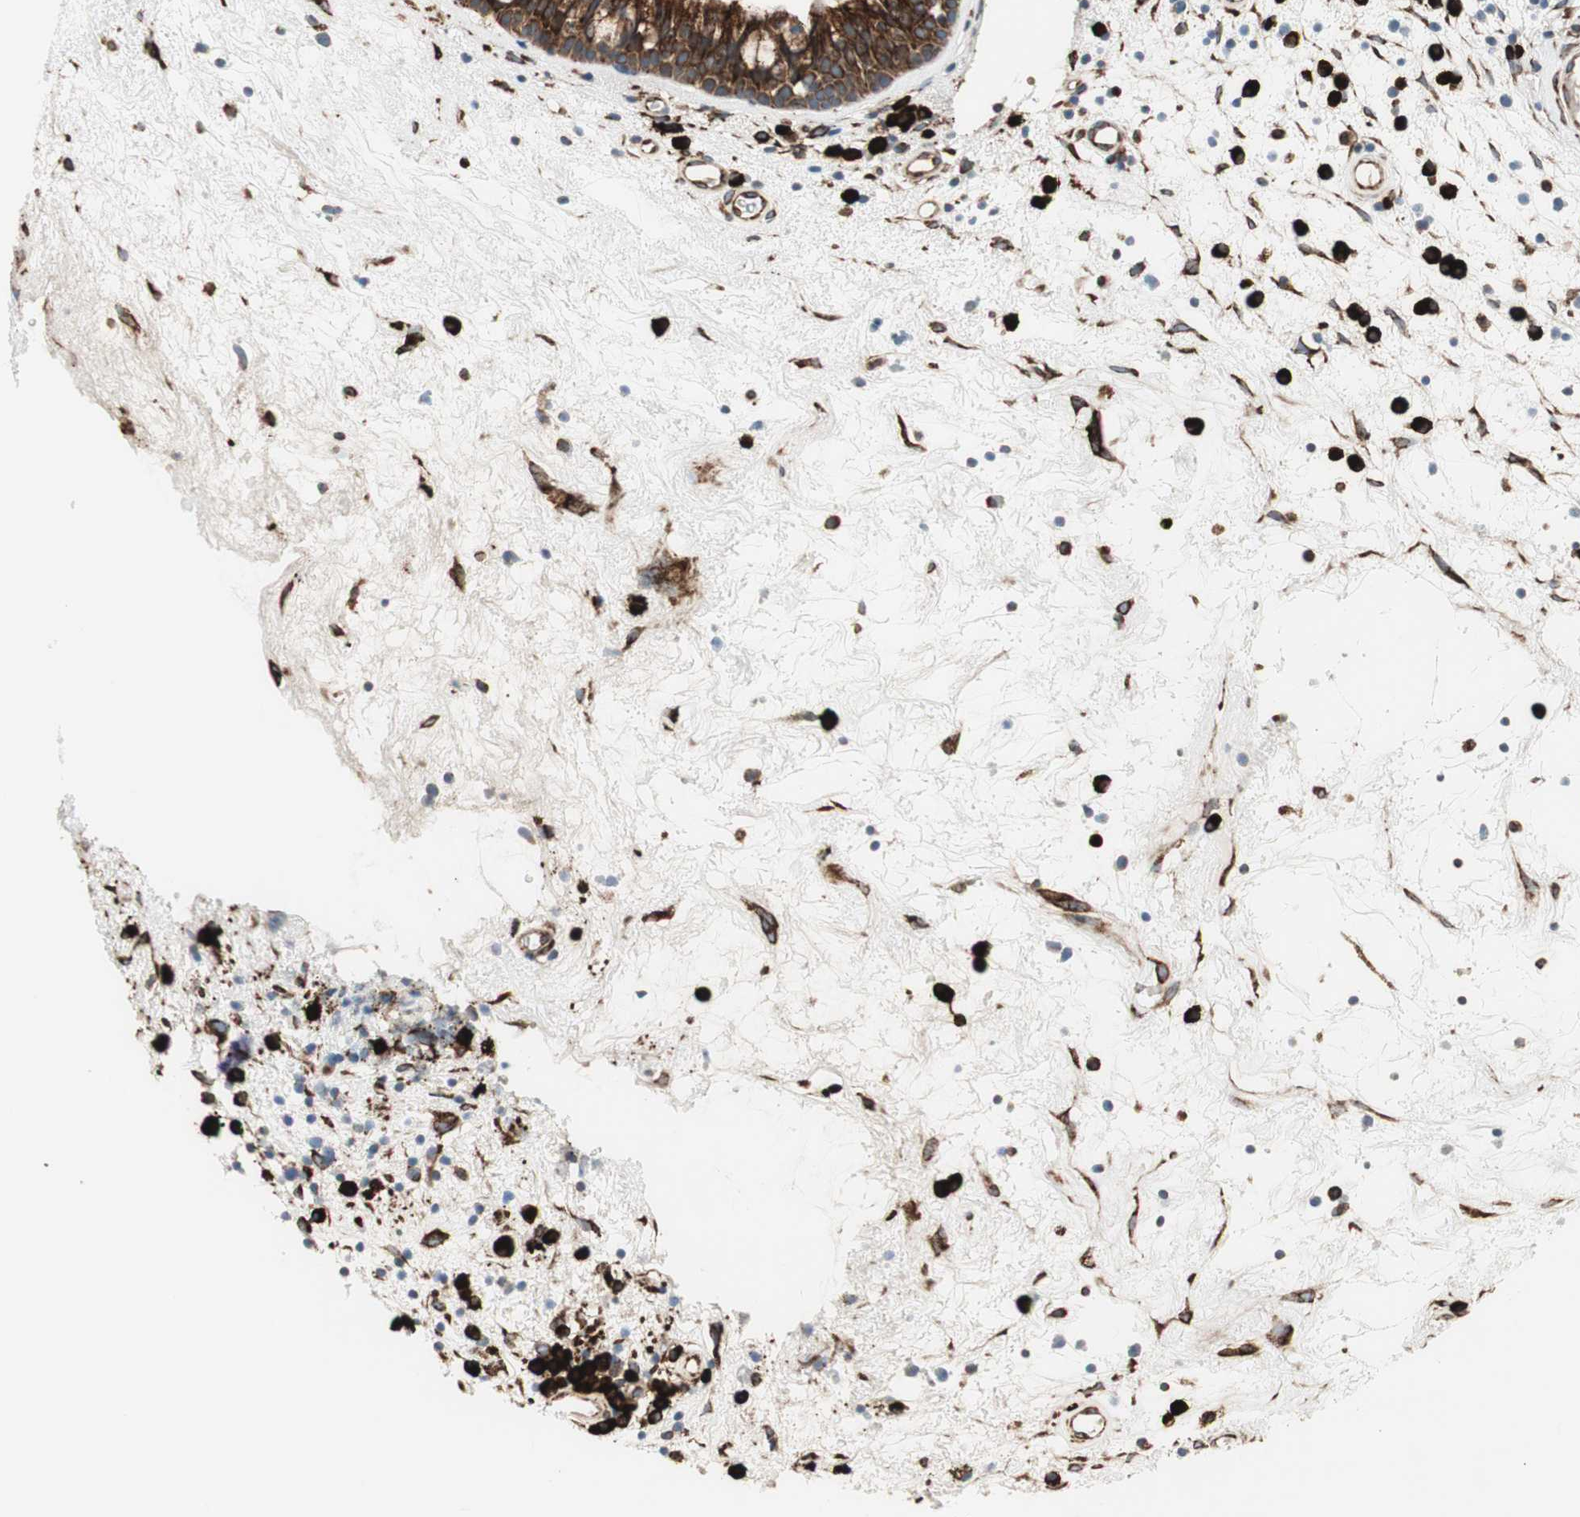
{"staining": {"intensity": "strong", "quantity": ">75%", "location": "cytoplasmic/membranous"}, "tissue": "nasopharynx", "cell_type": "Respiratory epithelial cells", "image_type": "normal", "snomed": [{"axis": "morphology", "description": "Normal tissue, NOS"}, {"axis": "morphology", "description": "Inflammation, NOS"}, {"axis": "topography", "description": "Nasopharynx"}], "caption": "This image displays IHC staining of unremarkable human nasopharynx, with high strong cytoplasmic/membranous staining in about >75% of respiratory epithelial cells.", "gene": "RRBP1", "patient": {"sex": "male", "age": 48}}